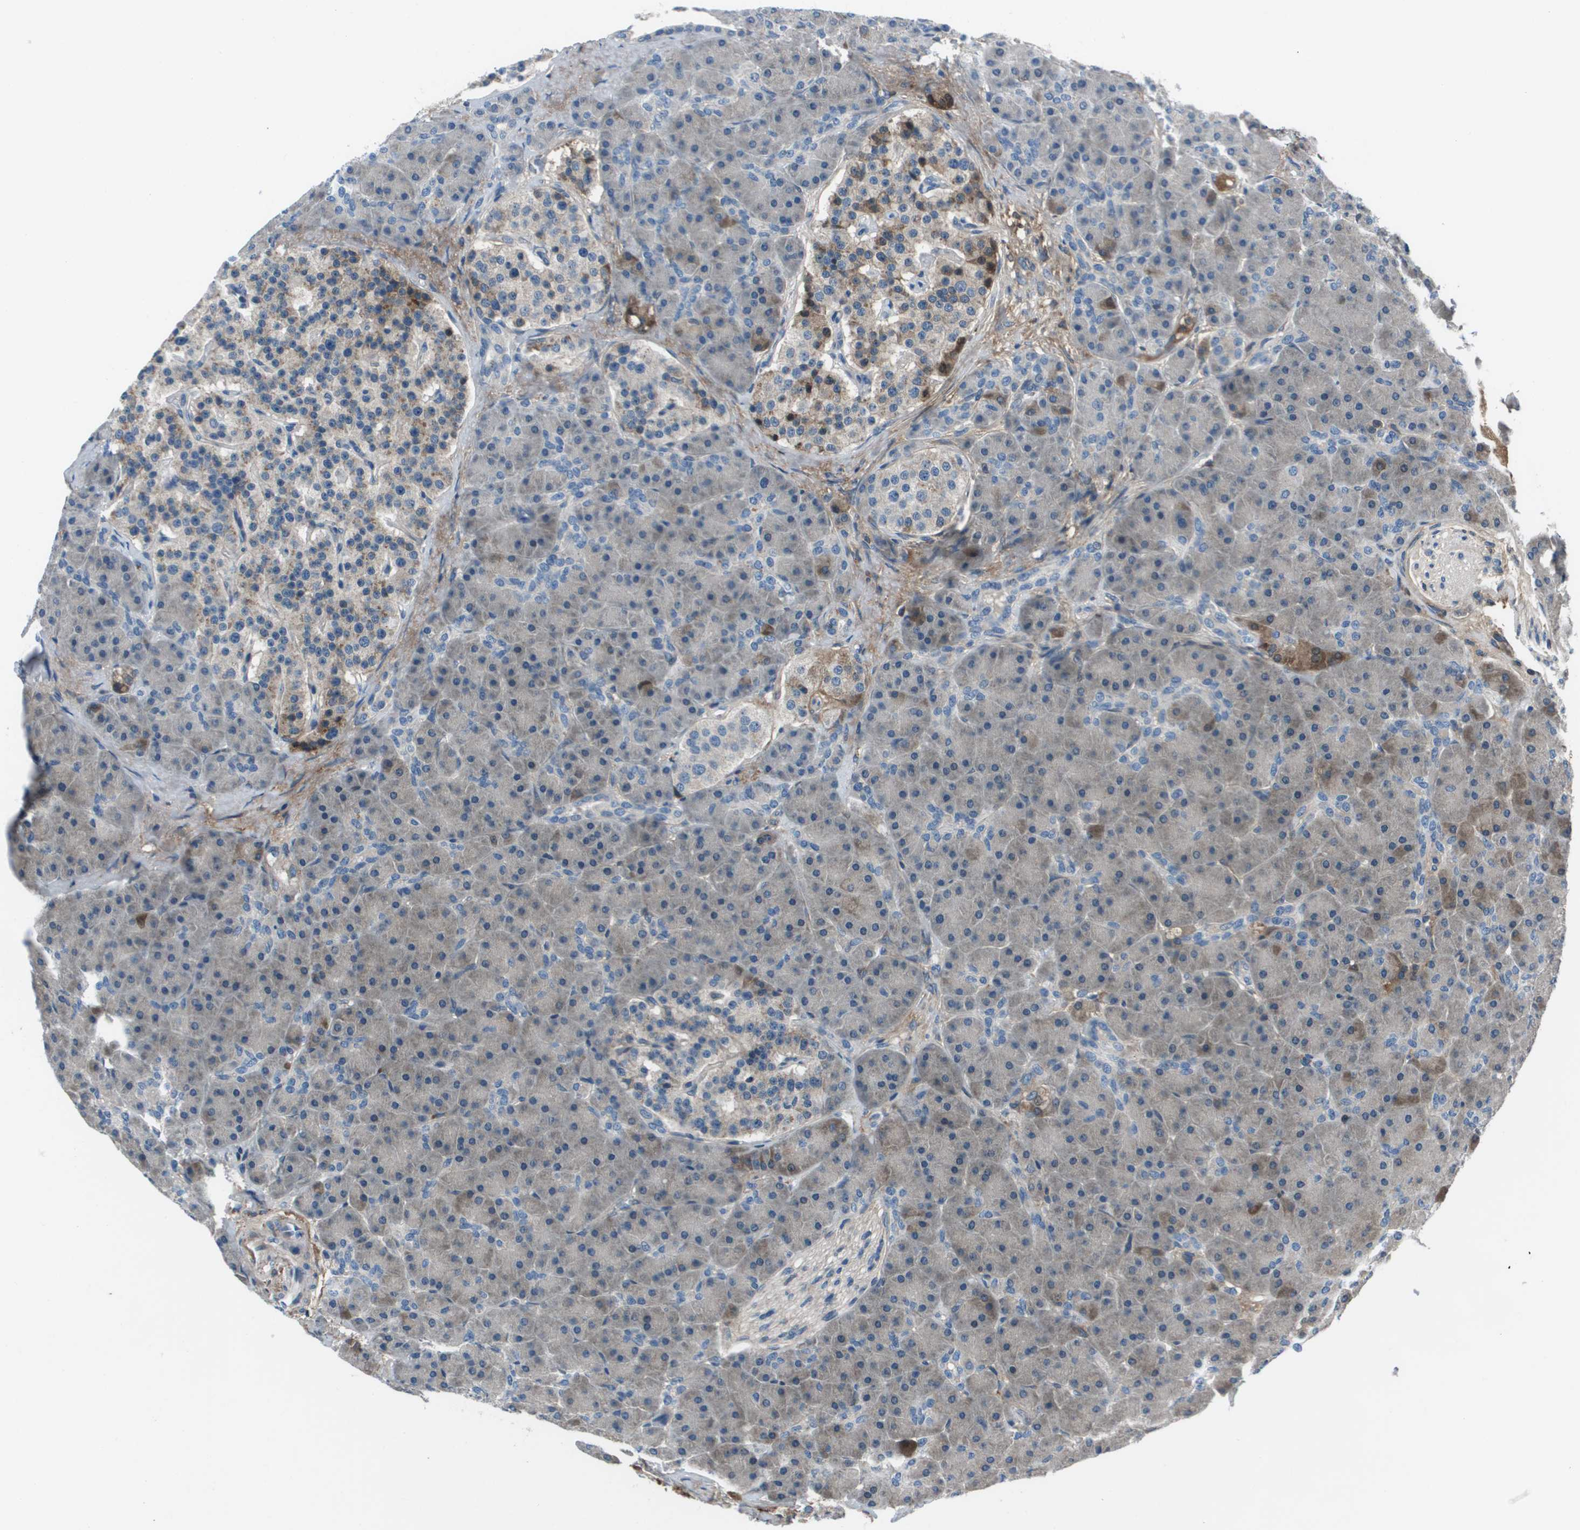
{"staining": {"intensity": "weak", "quantity": "25%-75%", "location": "cytoplasmic/membranous"}, "tissue": "pancreas", "cell_type": "Exocrine glandular cells", "image_type": "normal", "snomed": [{"axis": "morphology", "description": "Normal tissue, NOS"}, {"axis": "topography", "description": "Pancreas"}], "caption": "Exocrine glandular cells display low levels of weak cytoplasmic/membranous expression in about 25%-75% of cells in benign human pancreas.", "gene": "PCOLCE", "patient": {"sex": "male", "age": 66}}